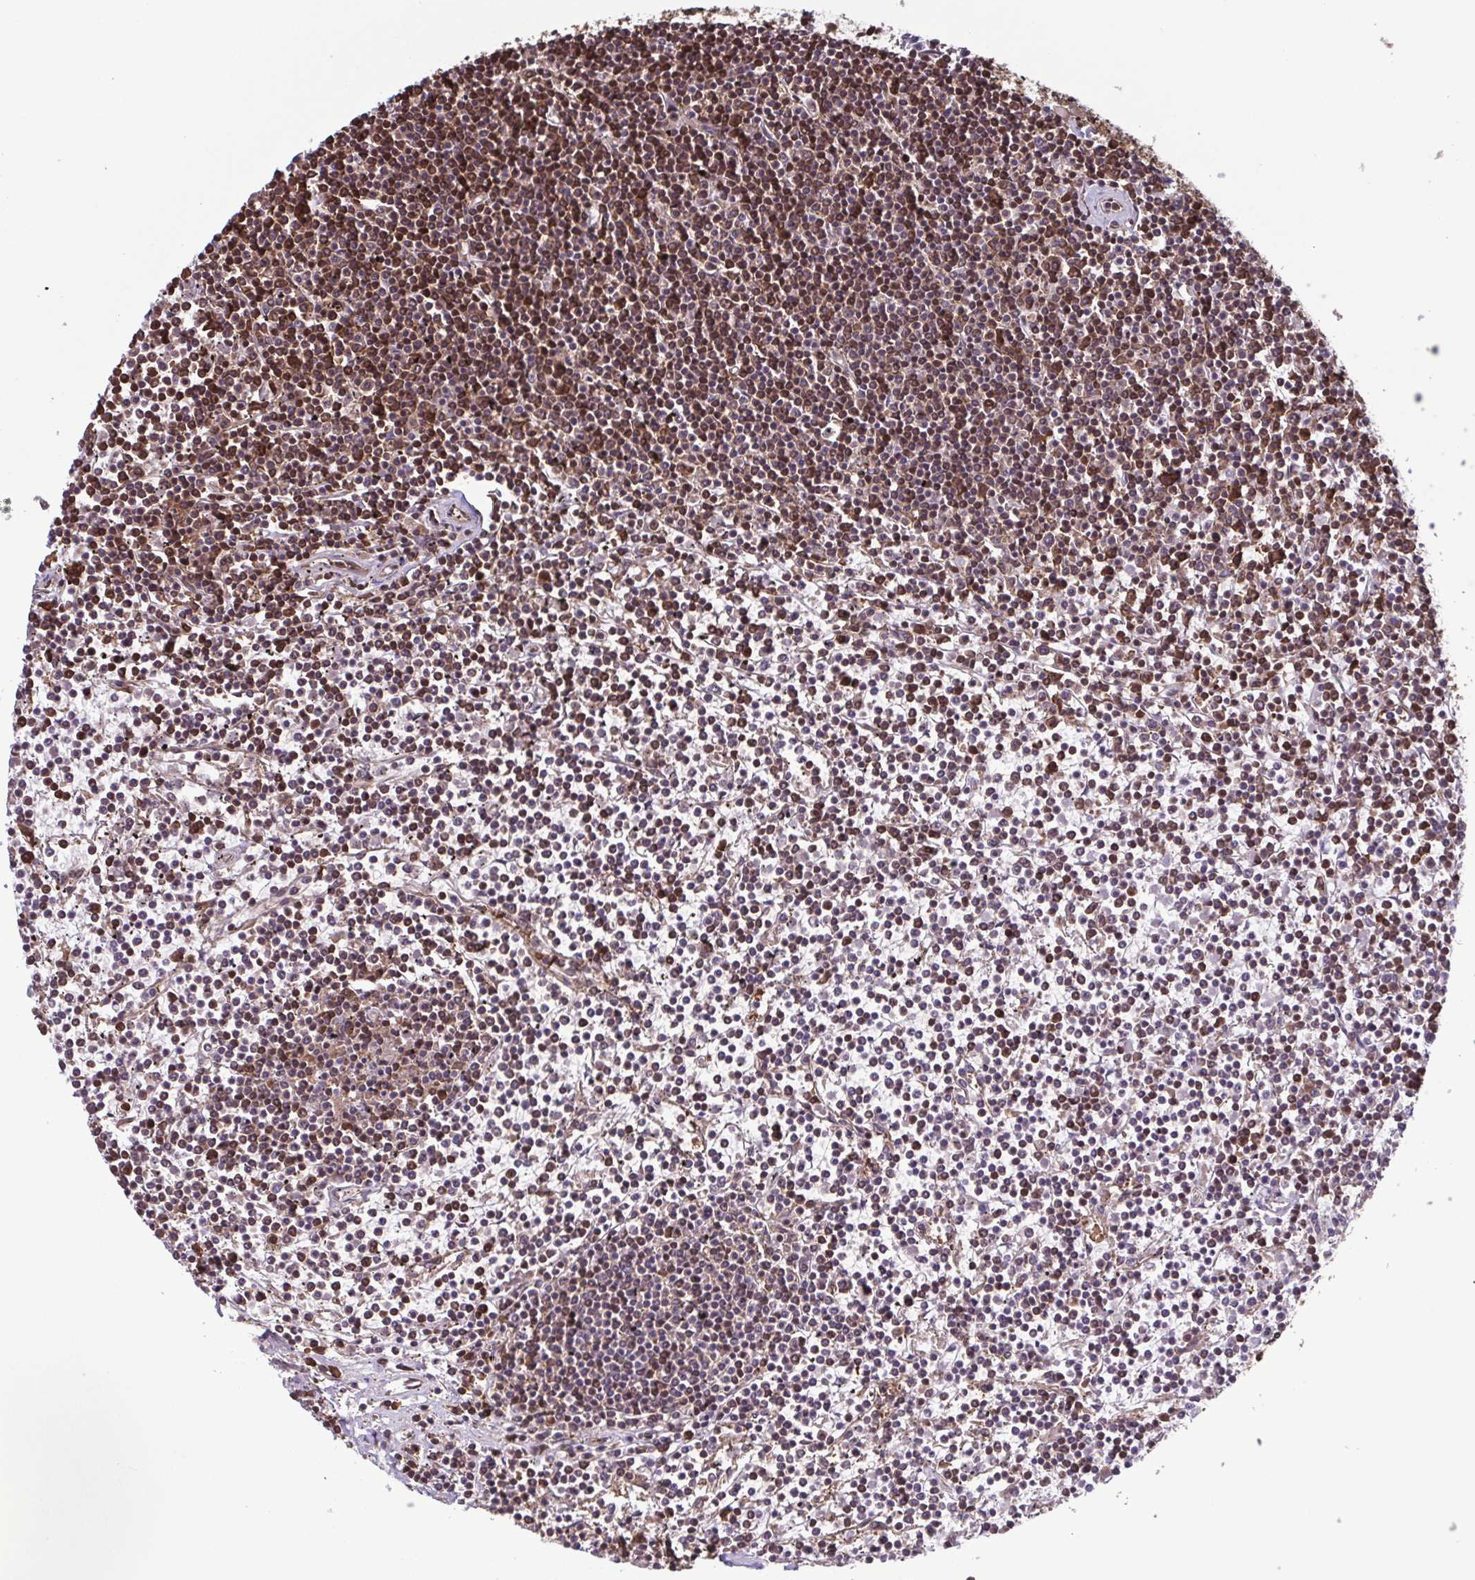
{"staining": {"intensity": "moderate", "quantity": "25%-75%", "location": "cytoplasmic/membranous,nuclear"}, "tissue": "lymphoma", "cell_type": "Tumor cells", "image_type": "cancer", "snomed": [{"axis": "morphology", "description": "Malignant lymphoma, non-Hodgkin's type, Low grade"}, {"axis": "topography", "description": "Spleen"}], "caption": "A histopathology image of human lymphoma stained for a protein displays moderate cytoplasmic/membranous and nuclear brown staining in tumor cells. (Brightfield microscopy of DAB IHC at high magnification).", "gene": "SEC63", "patient": {"sex": "female", "age": 19}}